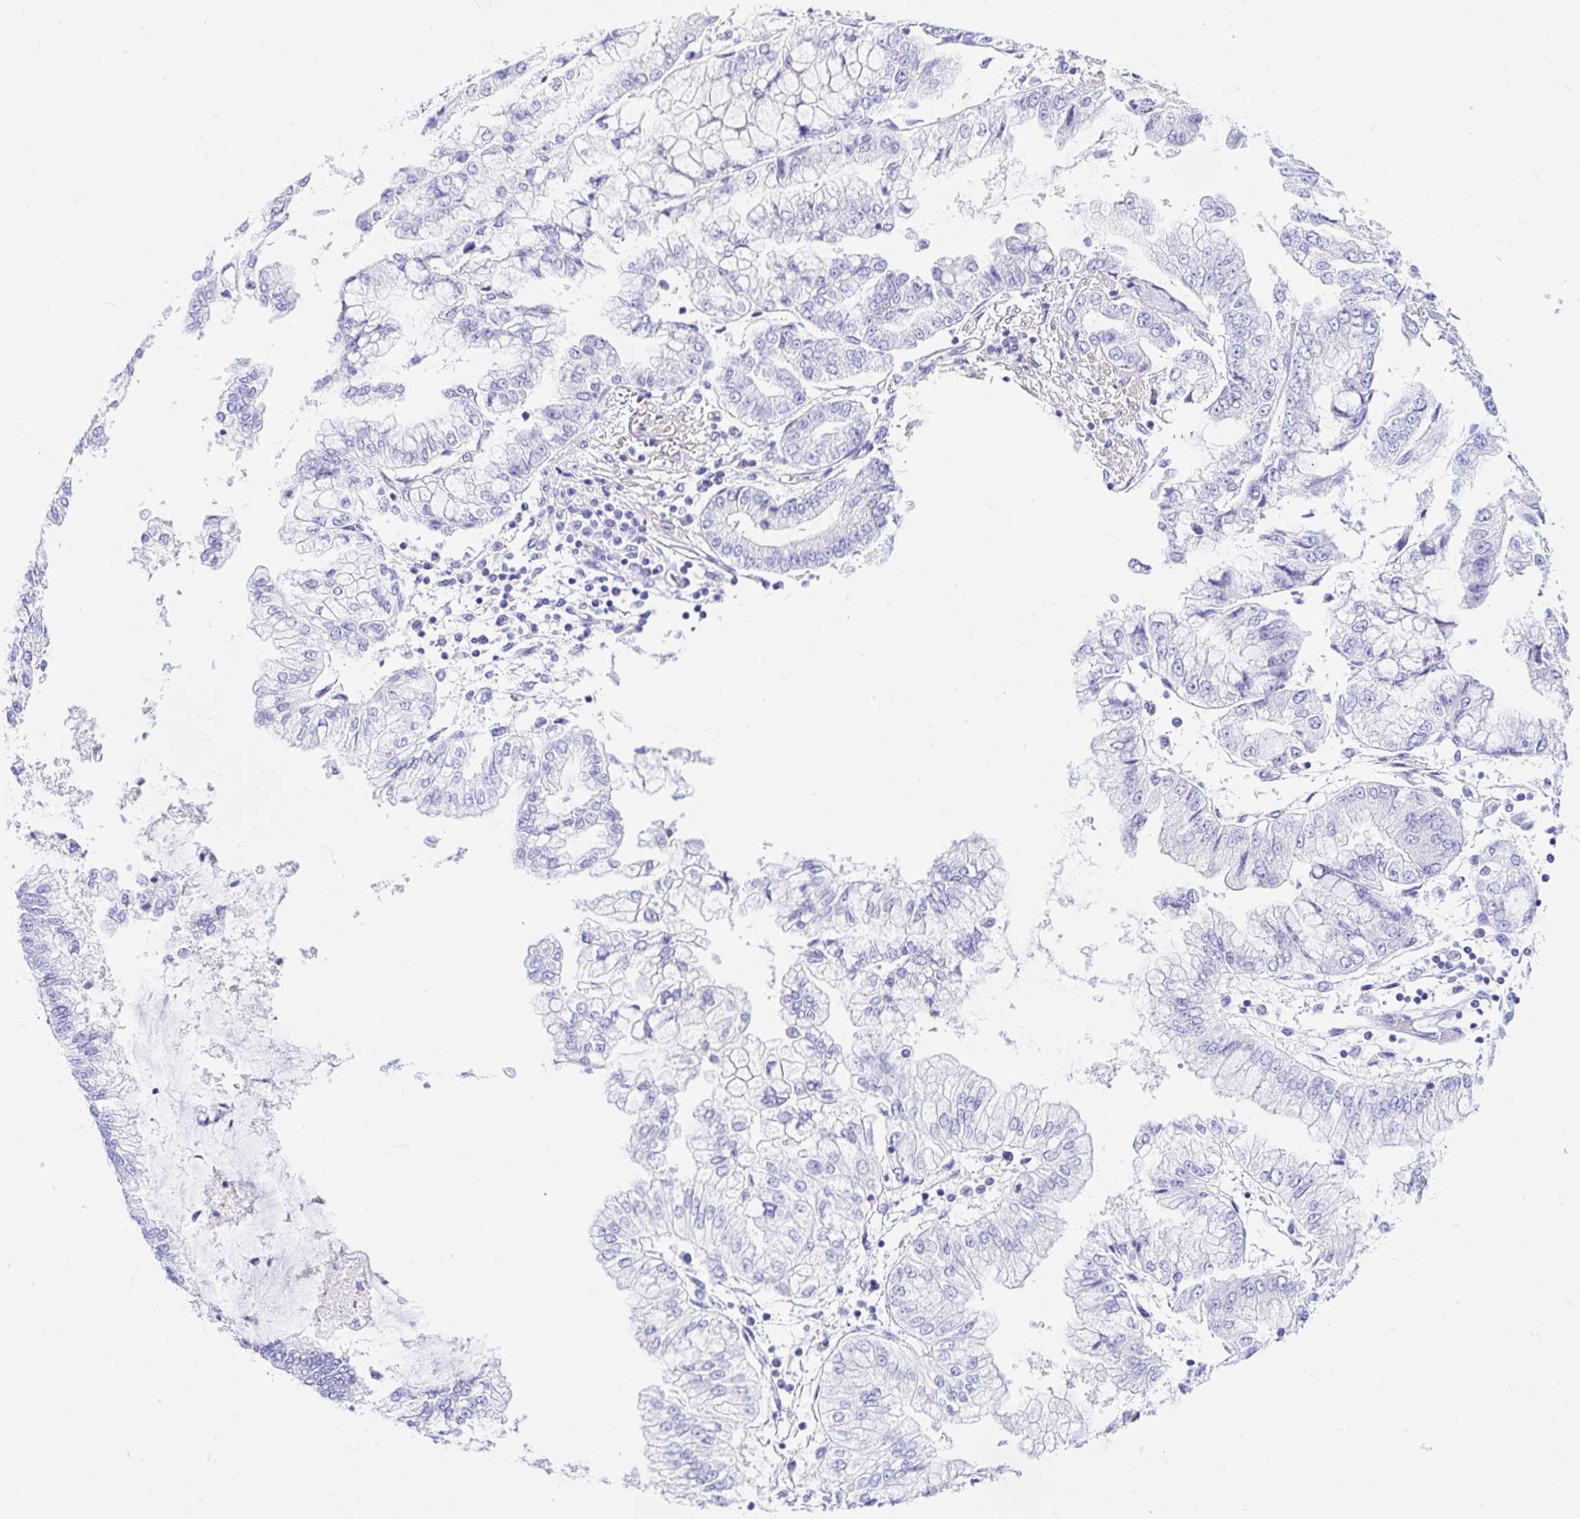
{"staining": {"intensity": "negative", "quantity": "none", "location": "none"}, "tissue": "stomach cancer", "cell_type": "Tumor cells", "image_type": "cancer", "snomed": [{"axis": "morphology", "description": "Adenocarcinoma, NOS"}, {"axis": "topography", "description": "Stomach, upper"}], "caption": "The micrograph exhibits no staining of tumor cells in stomach cancer.", "gene": "PPP1R1B", "patient": {"sex": "female", "age": 74}}